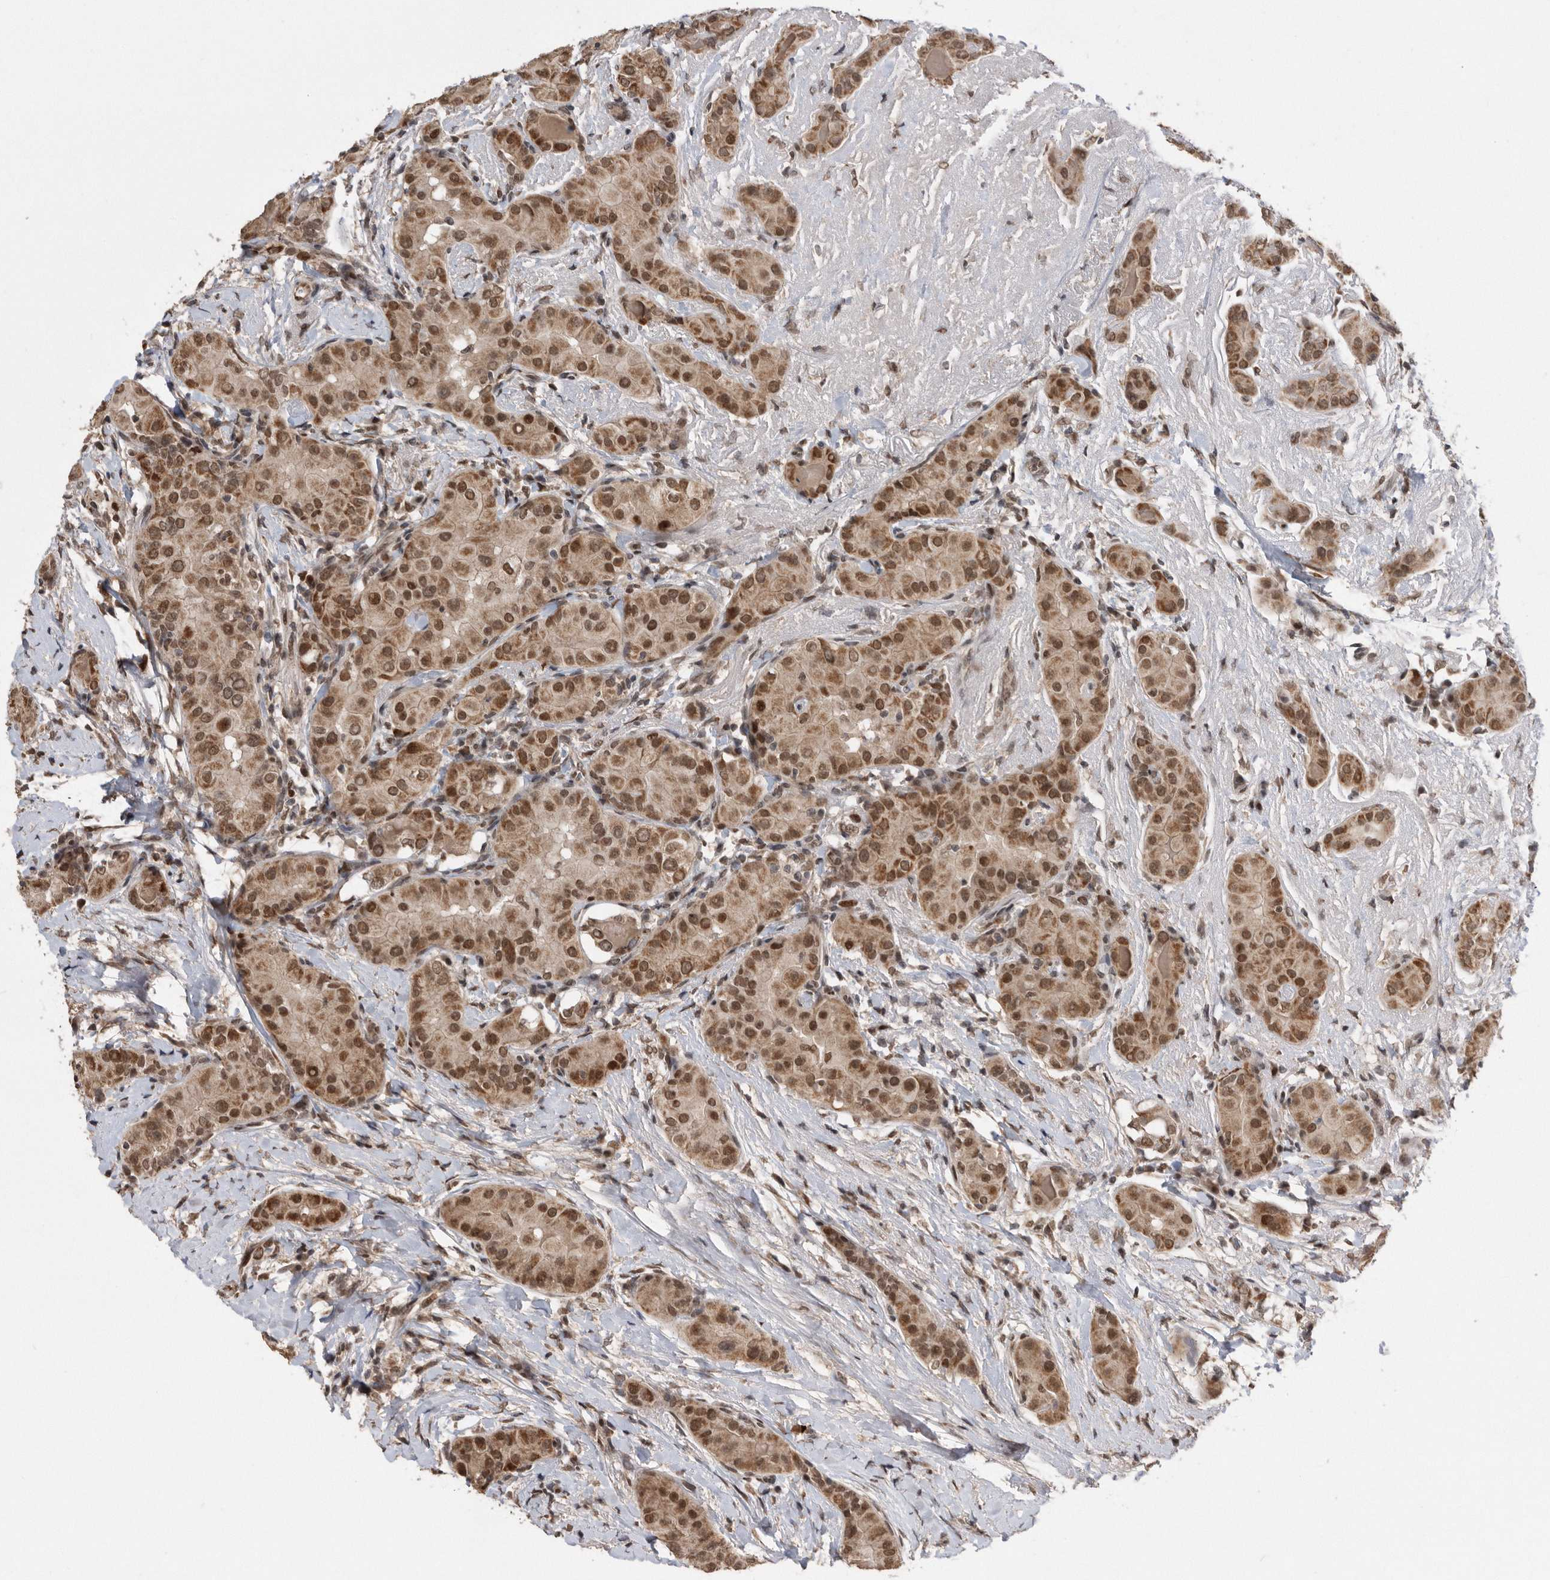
{"staining": {"intensity": "moderate", "quantity": ">75%", "location": "cytoplasmic/membranous,nuclear"}, "tissue": "thyroid cancer", "cell_type": "Tumor cells", "image_type": "cancer", "snomed": [{"axis": "morphology", "description": "Papillary adenocarcinoma, NOS"}, {"axis": "topography", "description": "Thyroid gland"}], "caption": "This is a micrograph of immunohistochemistry staining of papillary adenocarcinoma (thyroid), which shows moderate staining in the cytoplasmic/membranous and nuclear of tumor cells.", "gene": "TDRD3", "patient": {"sex": "male", "age": 33}}